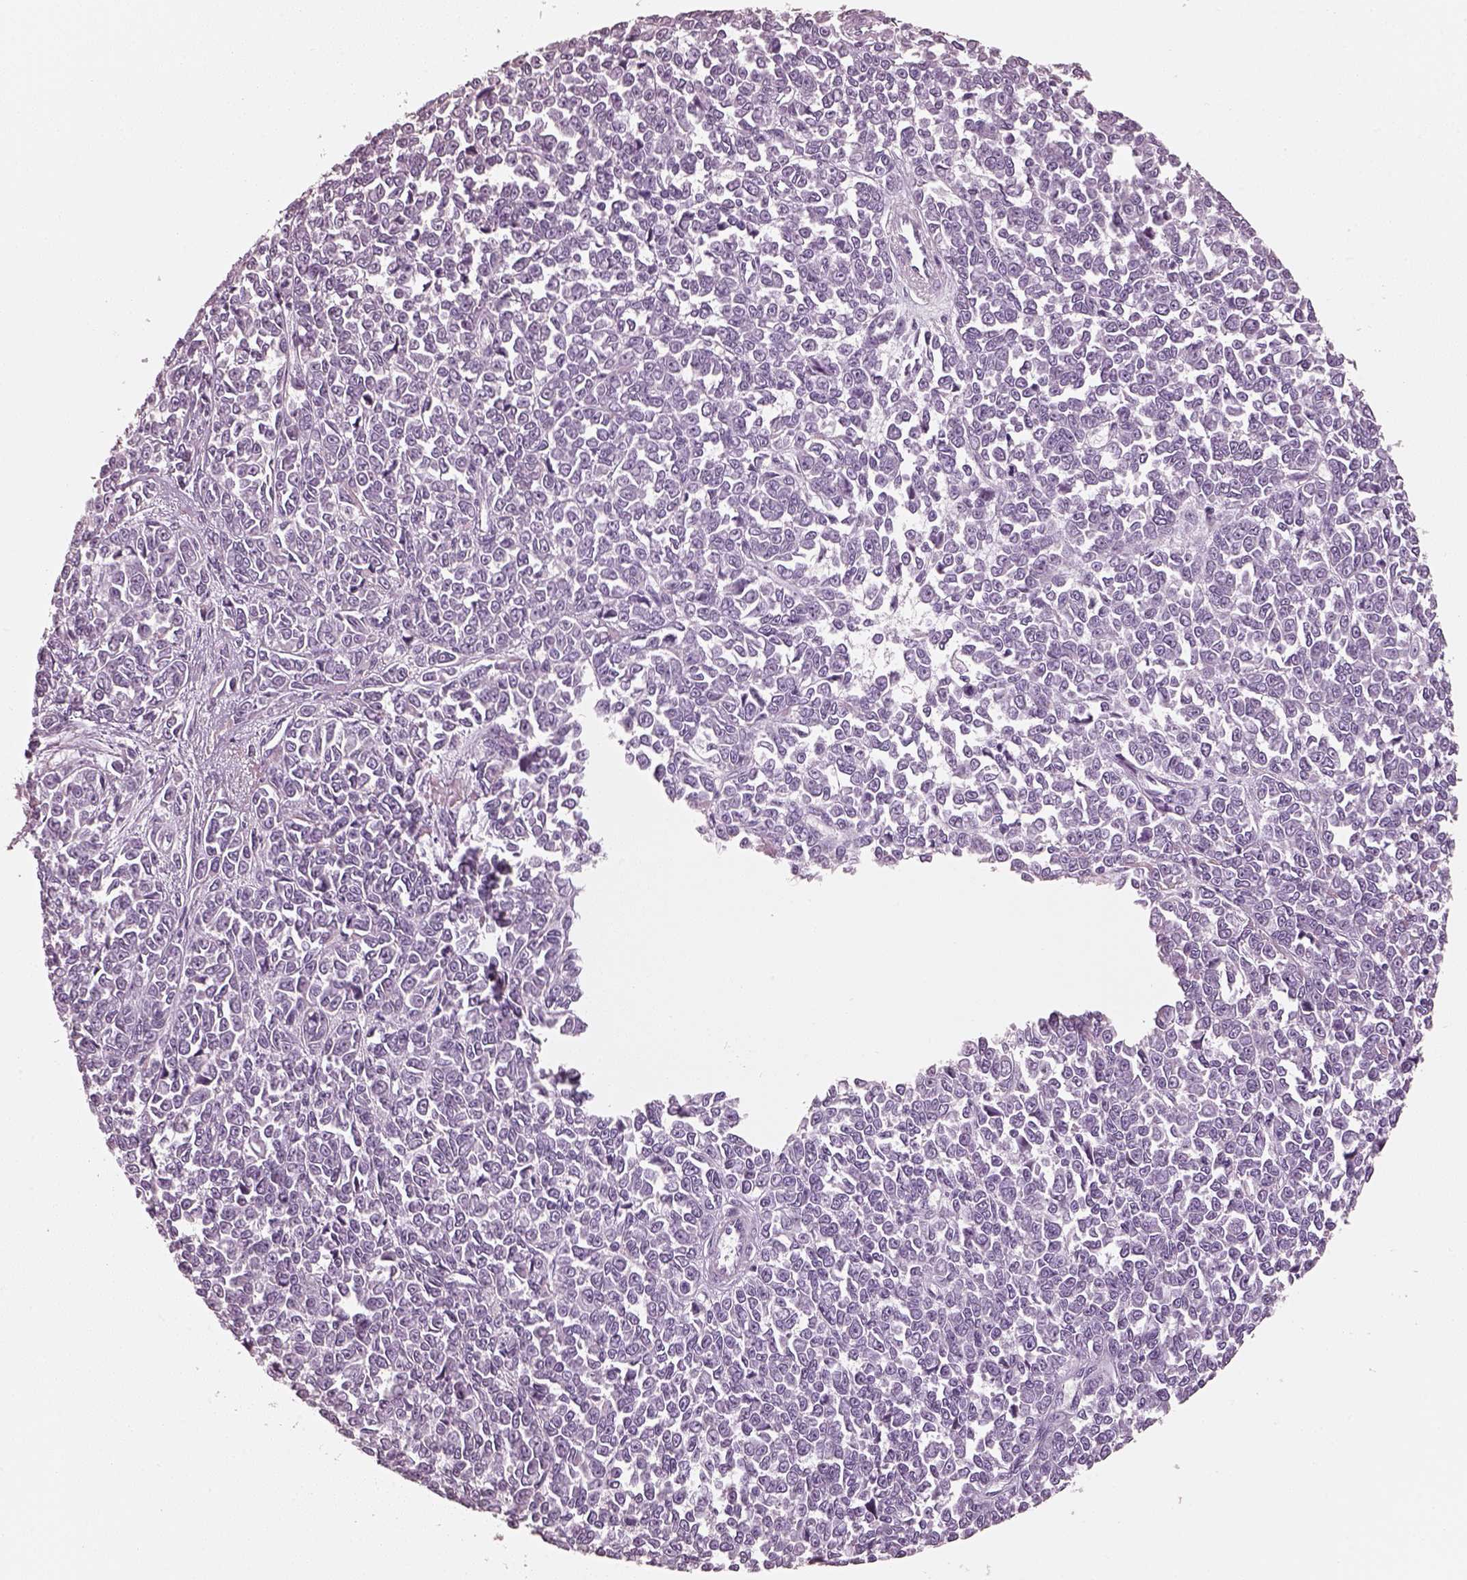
{"staining": {"intensity": "negative", "quantity": "none", "location": "none"}, "tissue": "melanoma", "cell_type": "Tumor cells", "image_type": "cancer", "snomed": [{"axis": "morphology", "description": "Malignant melanoma, NOS"}, {"axis": "topography", "description": "Skin"}], "caption": "An image of malignant melanoma stained for a protein reveals no brown staining in tumor cells.", "gene": "R3HDML", "patient": {"sex": "female", "age": 95}}